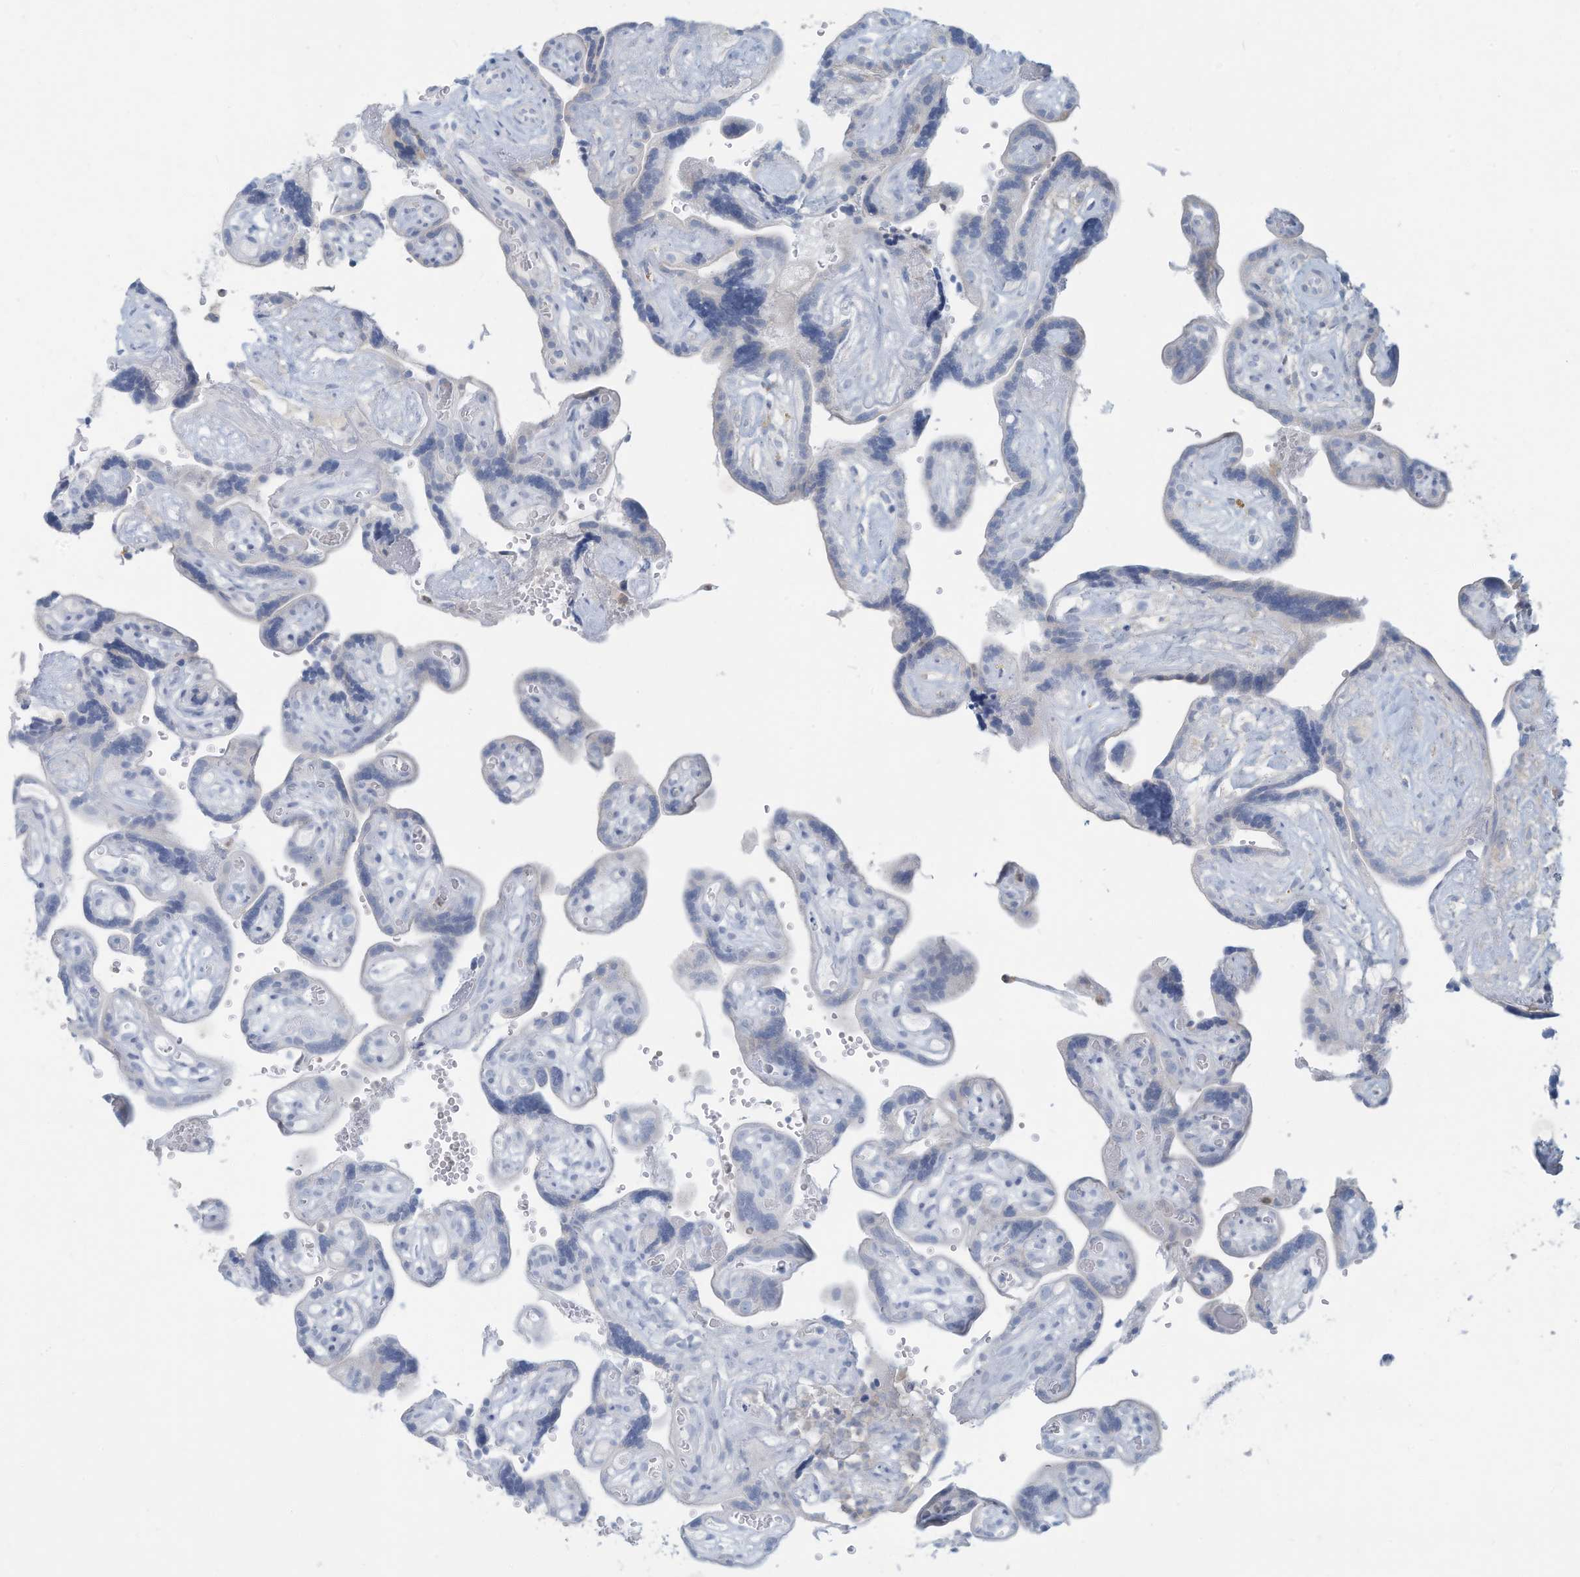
{"staining": {"intensity": "negative", "quantity": "none", "location": "none"}, "tissue": "placenta", "cell_type": "Decidual cells", "image_type": "normal", "snomed": [{"axis": "morphology", "description": "Normal tissue, NOS"}, {"axis": "topography", "description": "Placenta"}], "caption": "Immunohistochemical staining of unremarkable human placenta exhibits no significant staining in decidual cells. Nuclei are stained in blue.", "gene": "ERI2", "patient": {"sex": "female", "age": 30}}